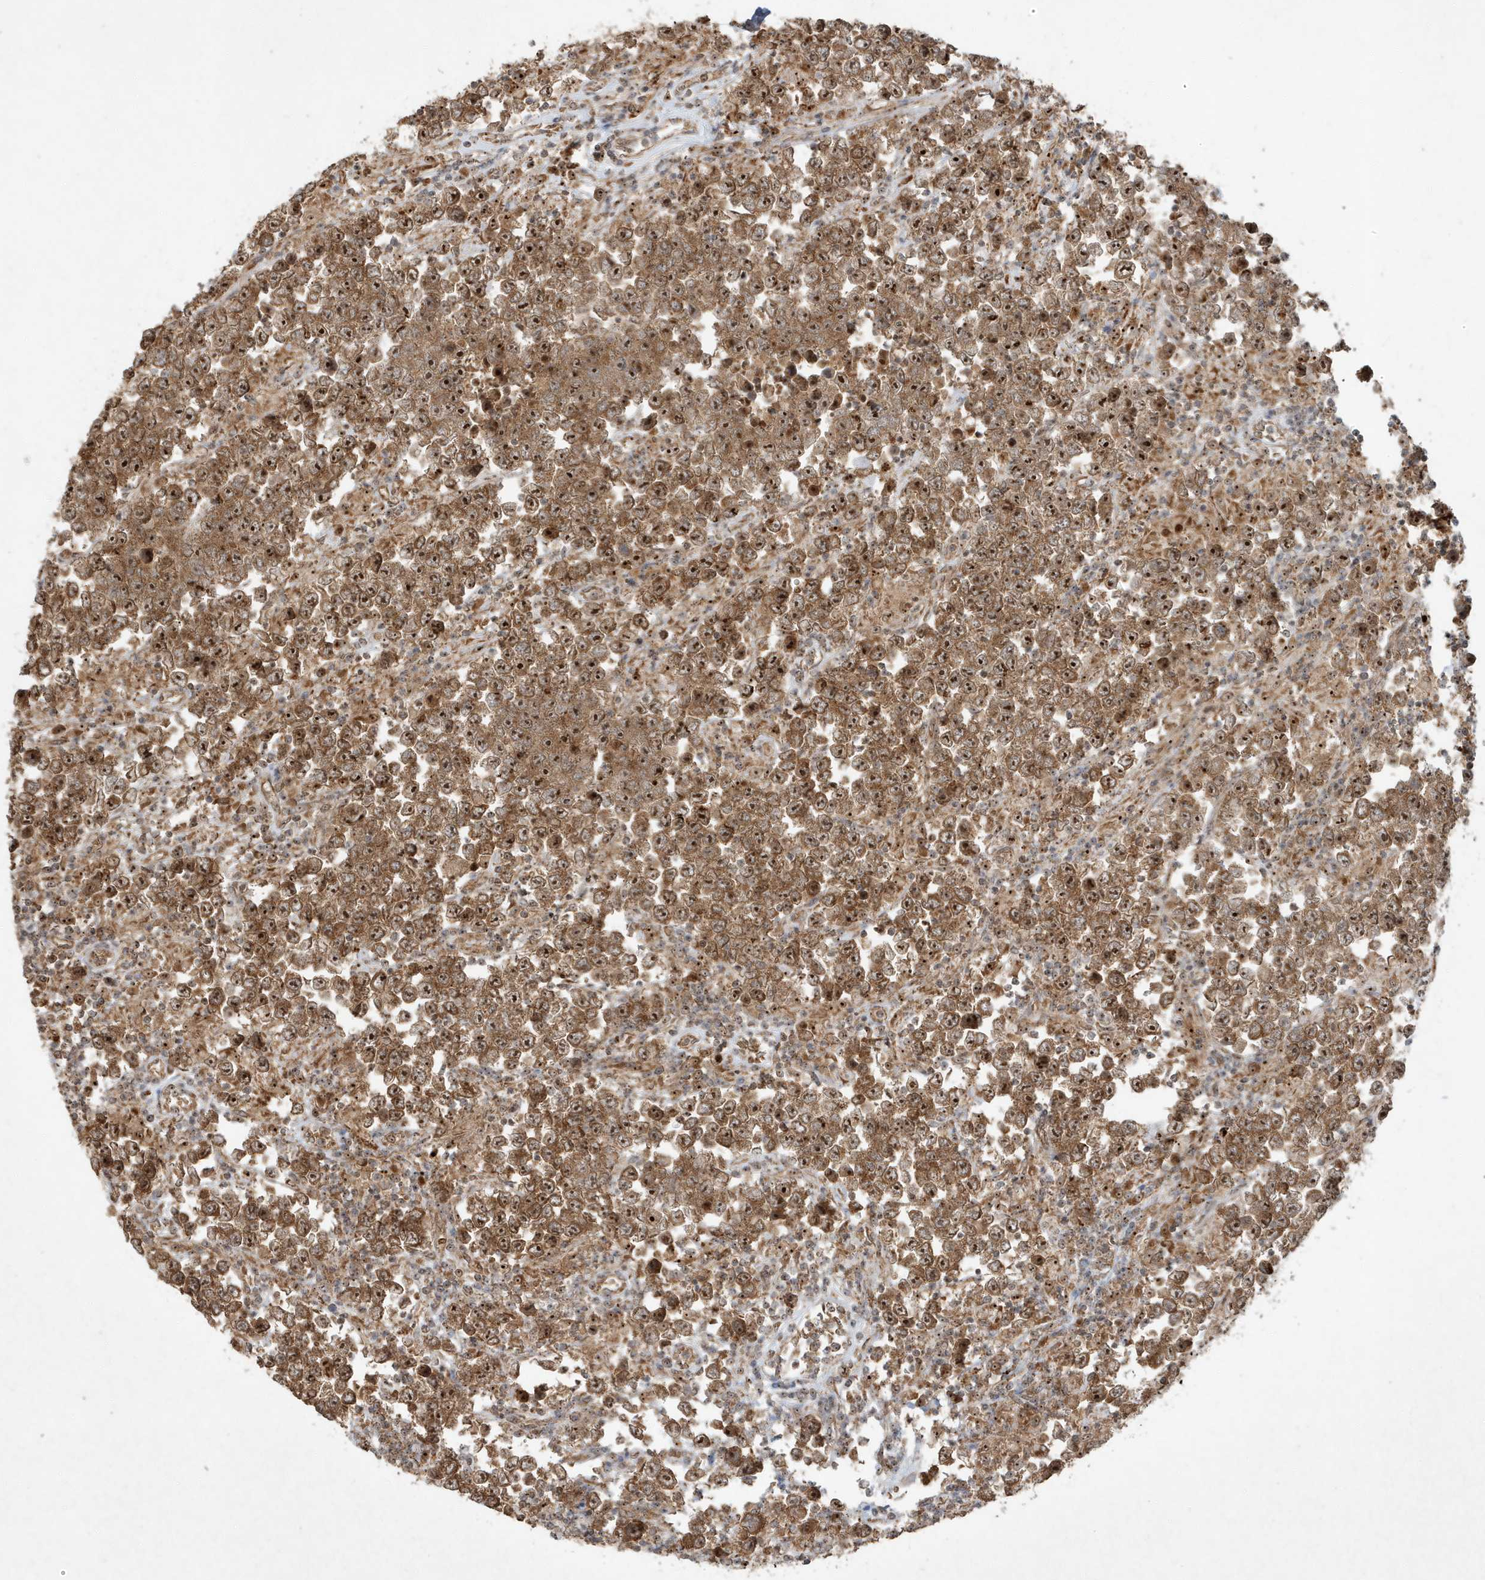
{"staining": {"intensity": "strong", "quantity": ">75%", "location": "cytoplasmic/membranous,nuclear"}, "tissue": "testis cancer", "cell_type": "Tumor cells", "image_type": "cancer", "snomed": [{"axis": "morphology", "description": "Normal tissue, NOS"}, {"axis": "morphology", "description": "Urothelial carcinoma, High grade"}, {"axis": "morphology", "description": "Seminoma, NOS"}, {"axis": "morphology", "description": "Carcinoma, Embryonal, NOS"}, {"axis": "topography", "description": "Urinary bladder"}, {"axis": "topography", "description": "Testis"}], "caption": "High-magnification brightfield microscopy of high-grade urothelial carcinoma (testis) stained with DAB (3,3'-diaminobenzidine) (brown) and counterstained with hematoxylin (blue). tumor cells exhibit strong cytoplasmic/membranous and nuclear positivity is identified in approximately>75% of cells.", "gene": "ABCB9", "patient": {"sex": "male", "age": 41}}